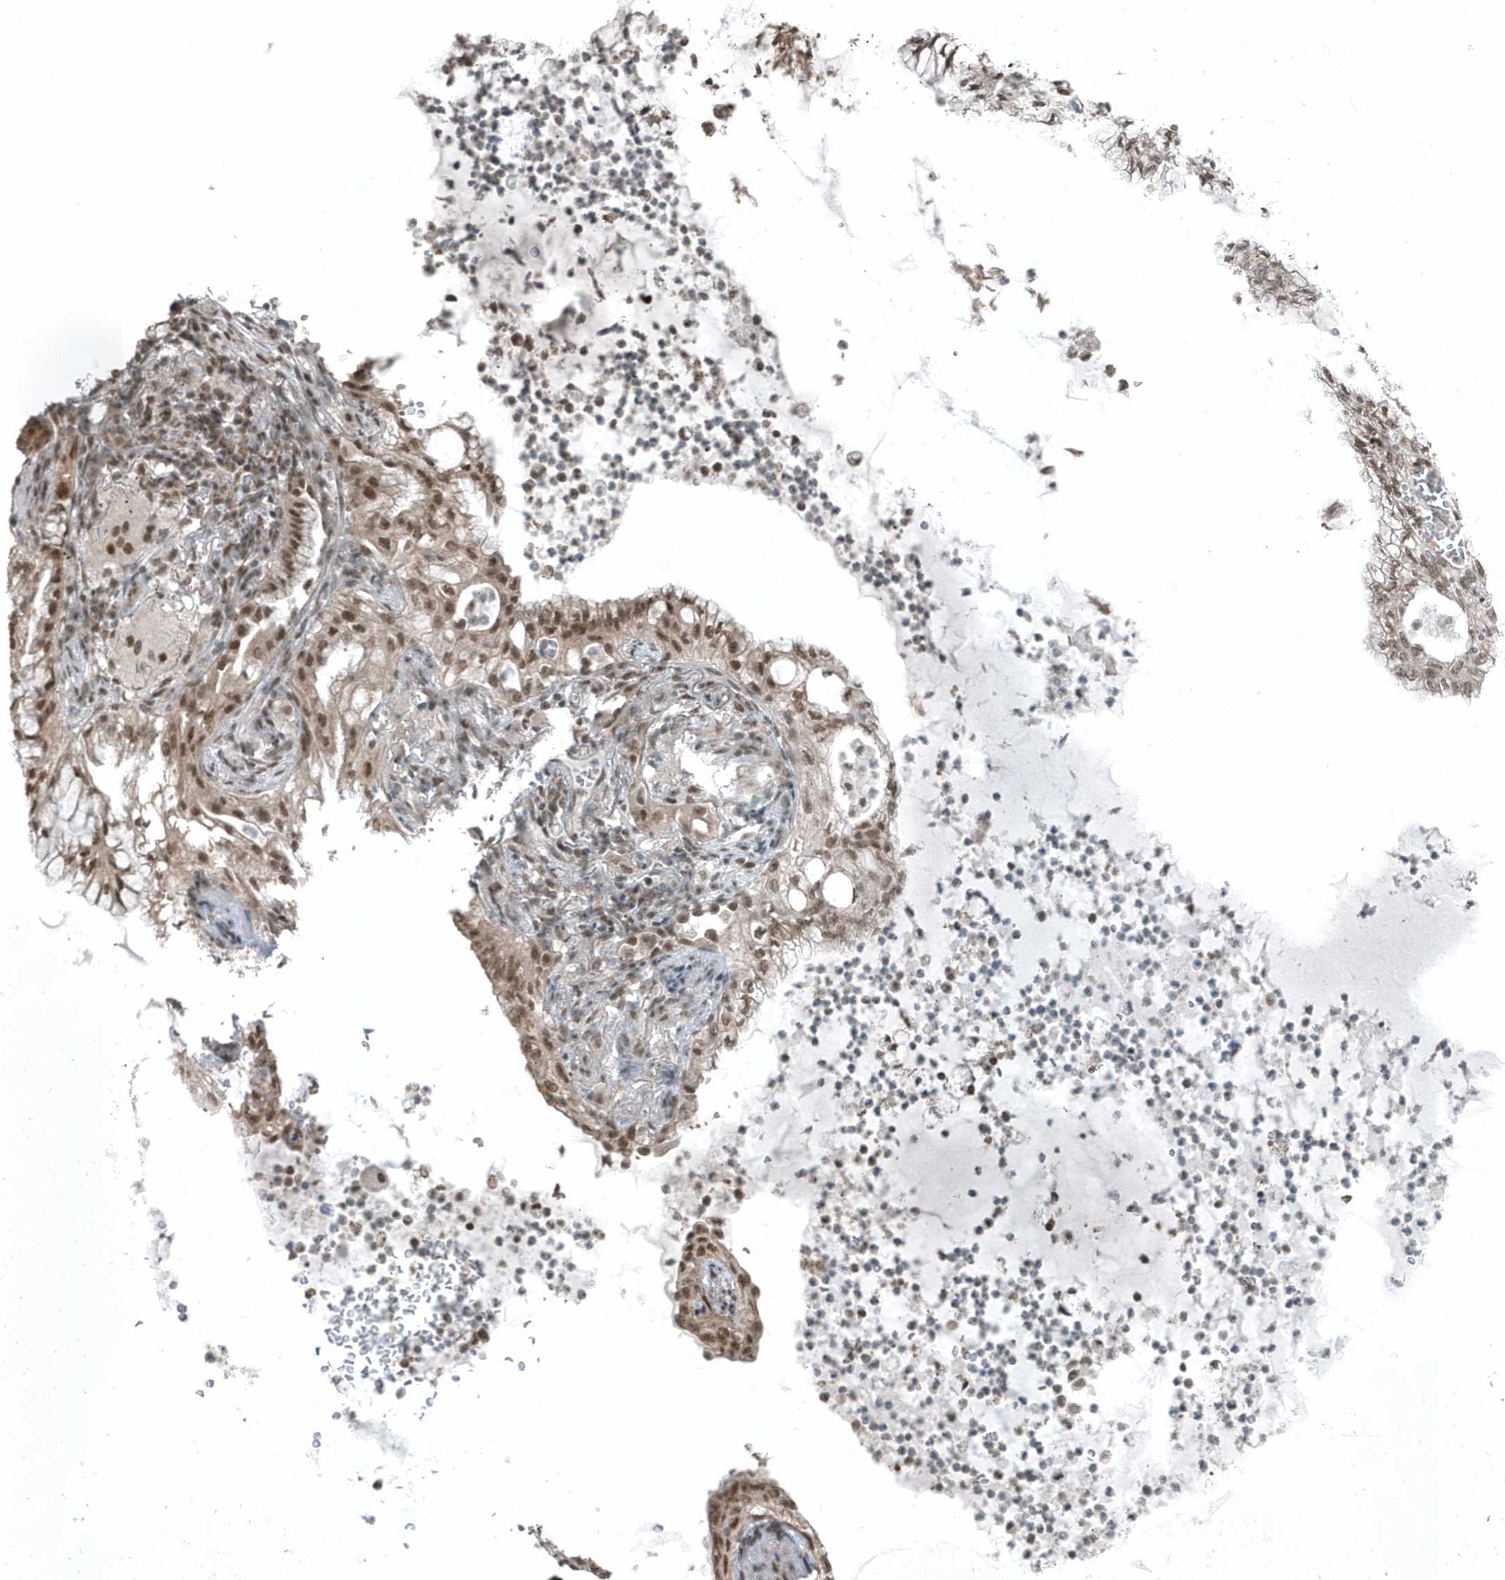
{"staining": {"intensity": "moderate", "quantity": "<25%", "location": "nuclear"}, "tissue": "lung cancer", "cell_type": "Tumor cells", "image_type": "cancer", "snomed": [{"axis": "morphology", "description": "Adenocarcinoma, NOS"}, {"axis": "topography", "description": "Lung"}], "caption": "Lung cancer was stained to show a protein in brown. There is low levels of moderate nuclear positivity in approximately <25% of tumor cells.", "gene": "YTHDC1", "patient": {"sex": "female", "age": 70}}